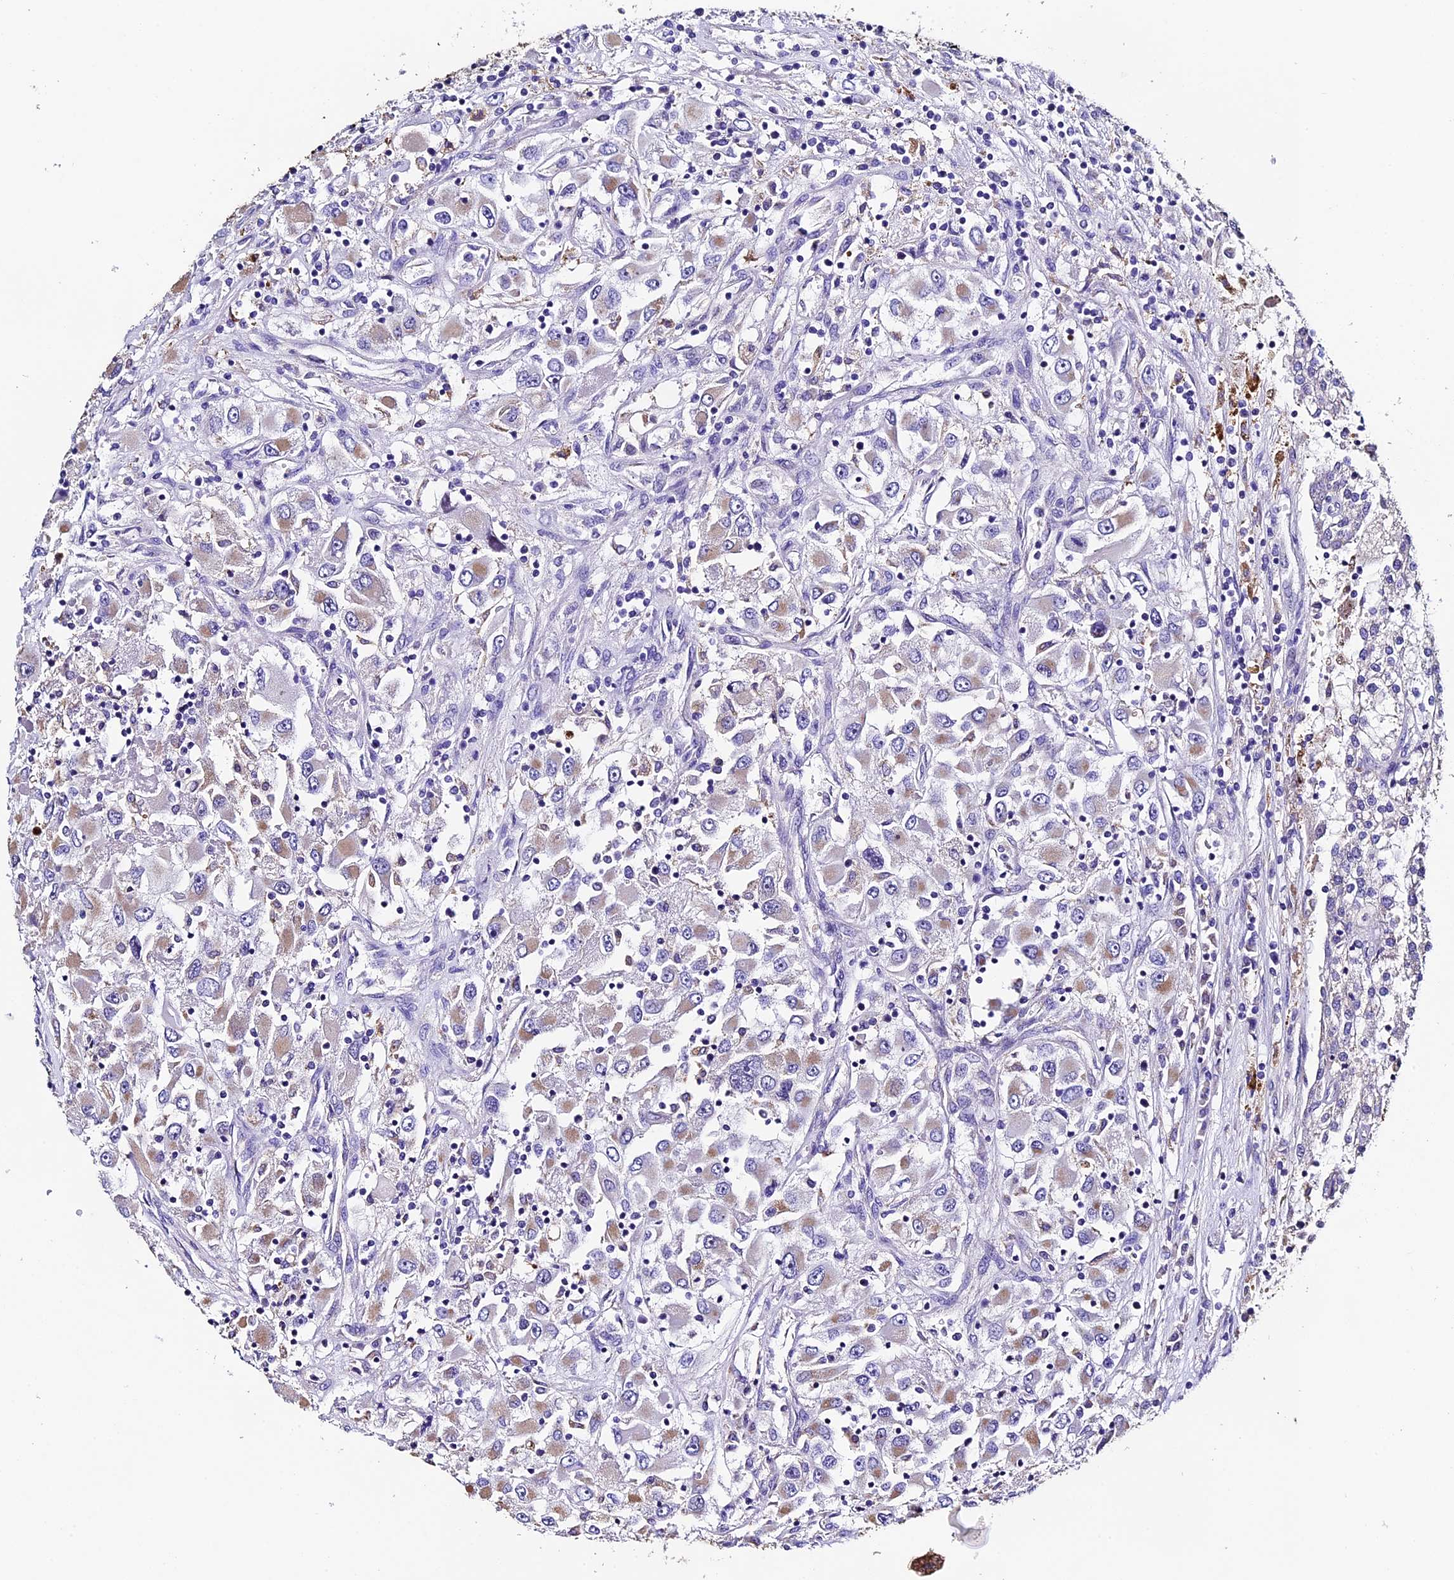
{"staining": {"intensity": "weak", "quantity": "<25%", "location": "cytoplasmic/membranous"}, "tissue": "renal cancer", "cell_type": "Tumor cells", "image_type": "cancer", "snomed": [{"axis": "morphology", "description": "Adenocarcinoma, NOS"}, {"axis": "topography", "description": "Kidney"}], "caption": "Renal cancer (adenocarcinoma) stained for a protein using immunohistochemistry displays no expression tumor cells.", "gene": "FBXW9", "patient": {"sex": "female", "age": 52}}